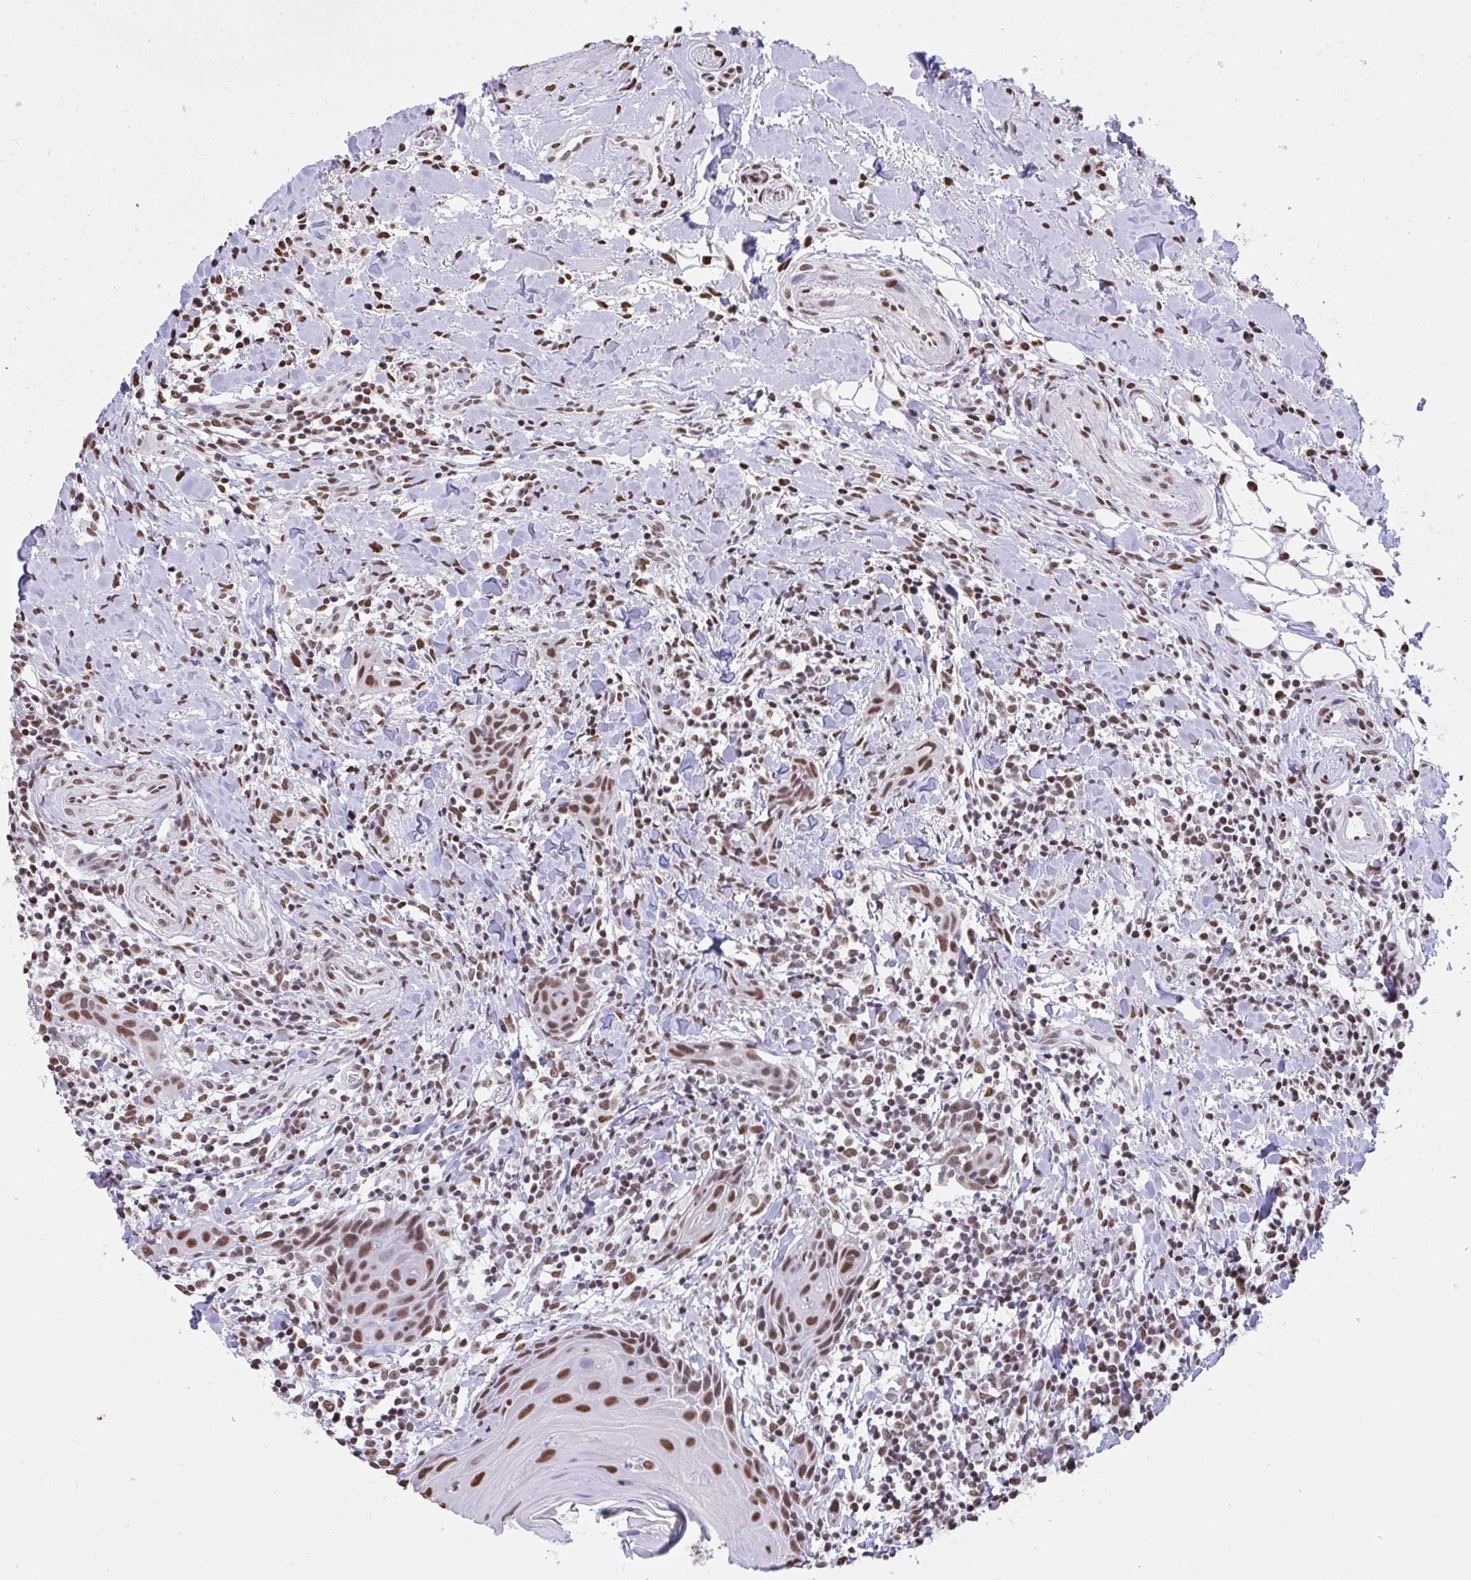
{"staining": {"intensity": "strong", "quantity": ">75%", "location": "nuclear"}, "tissue": "head and neck cancer", "cell_type": "Tumor cells", "image_type": "cancer", "snomed": [{"axis": "morphology", "description": "Squamous cell carcinoma, NOS"}, {"axis": "topography", "description": "Oral tissue"}, {"axis": "topography", "description": "Head-Neck"}], "caption": "DAB (3,3'-diaminobenzidine) immunohistochemical staining of human head and neck cancer (squamous cell carcinoma) shows strong nuclear protein staining in approximately >75% of tumor cells.", "gene": "HNRNPDL", "patient": {"sex": "male", "age": 49}}